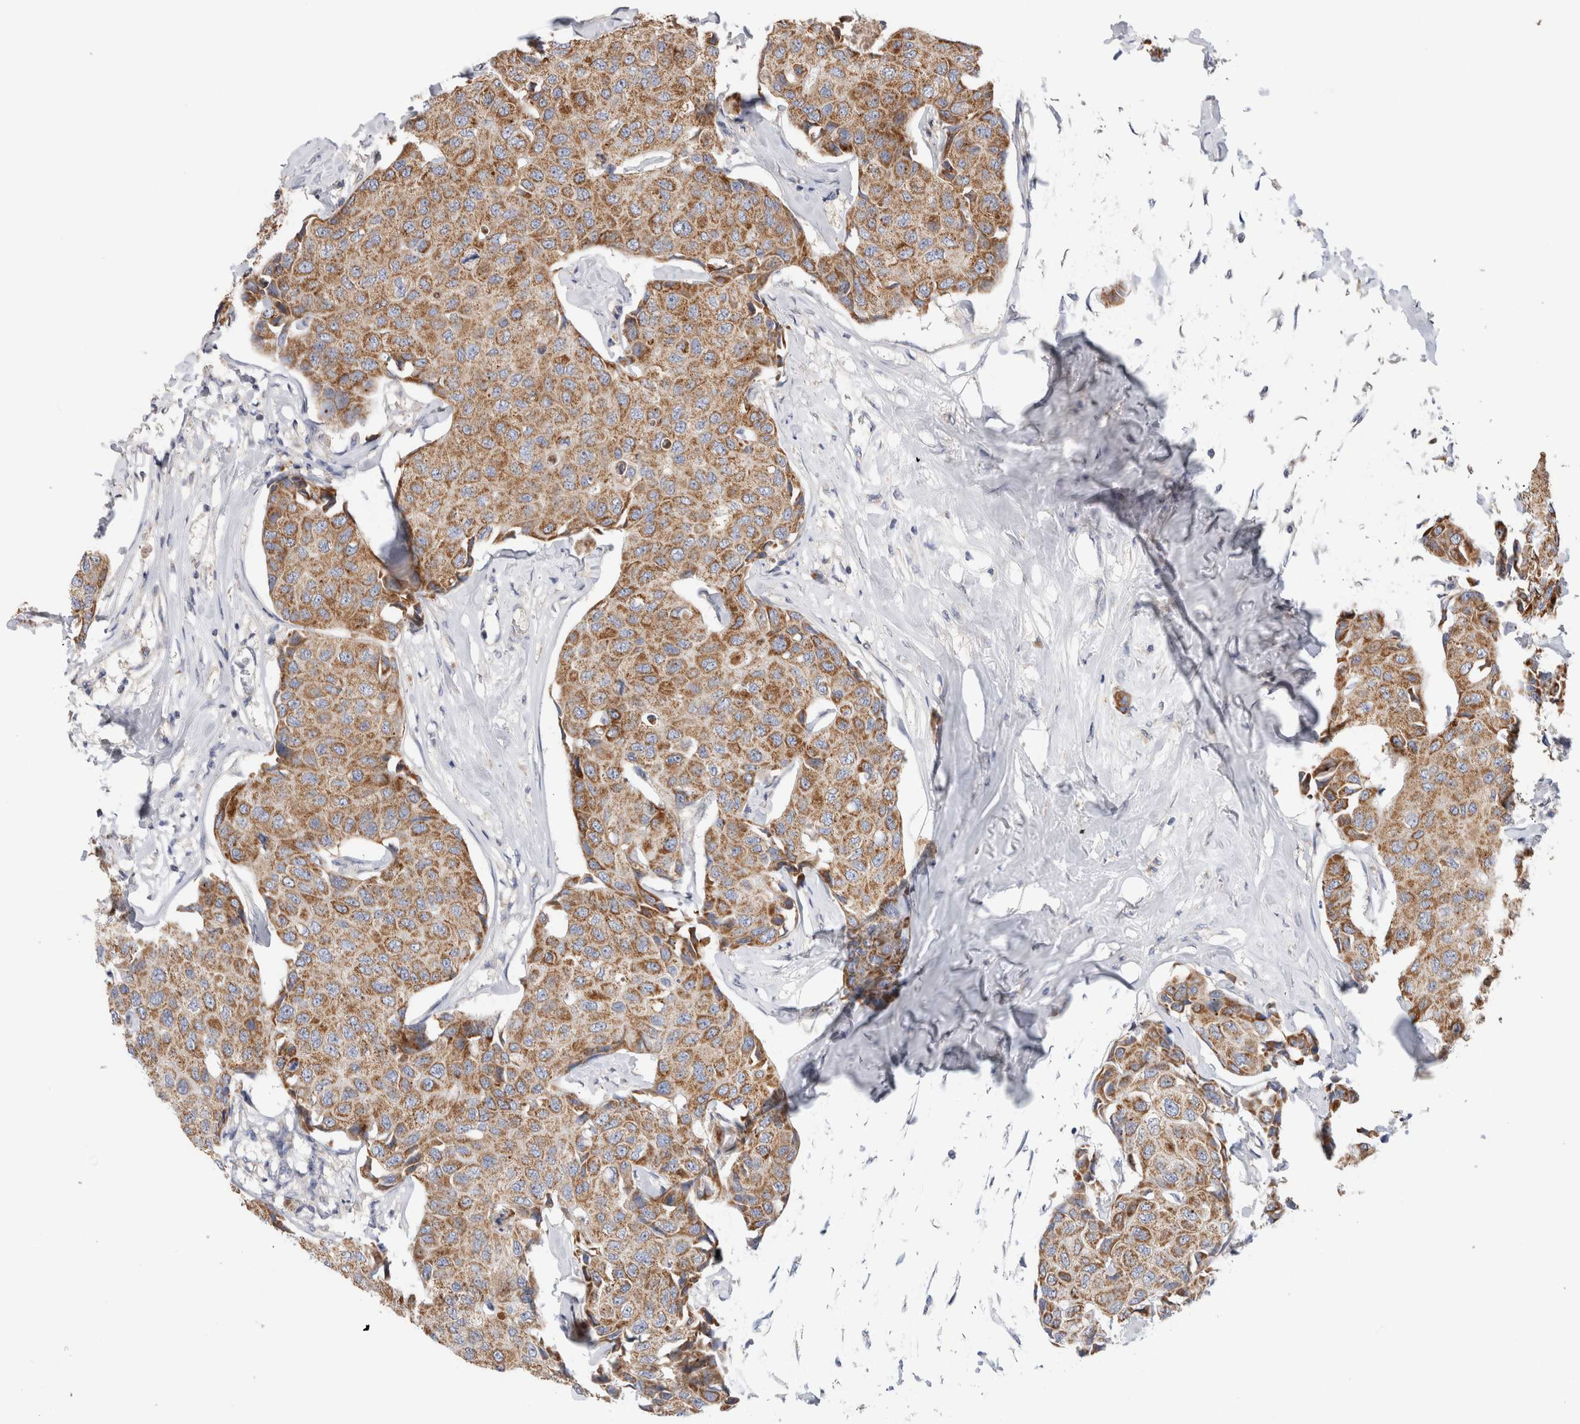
{"staining": {"intensity": "moderate", "quantity": ">75%", "location": "cytoplasmic/membranous"}, "tissue": "breast cancer", "cell_type": "Tumor cells", "image_type": "cancer", "snomed": [{"axis": "morphology", "description": "Duct carcinoma"}, {"axis": "topography", "description": "Breast"}], "caption": "IHC (DAB) staining of human breast intraductal carcinoma exhibits moderate cytoplasmic/membranous protein positivity in about >75% of tumor cells.", "gene": "IARS2", "patient": {"sex": "female", "age": 80}}